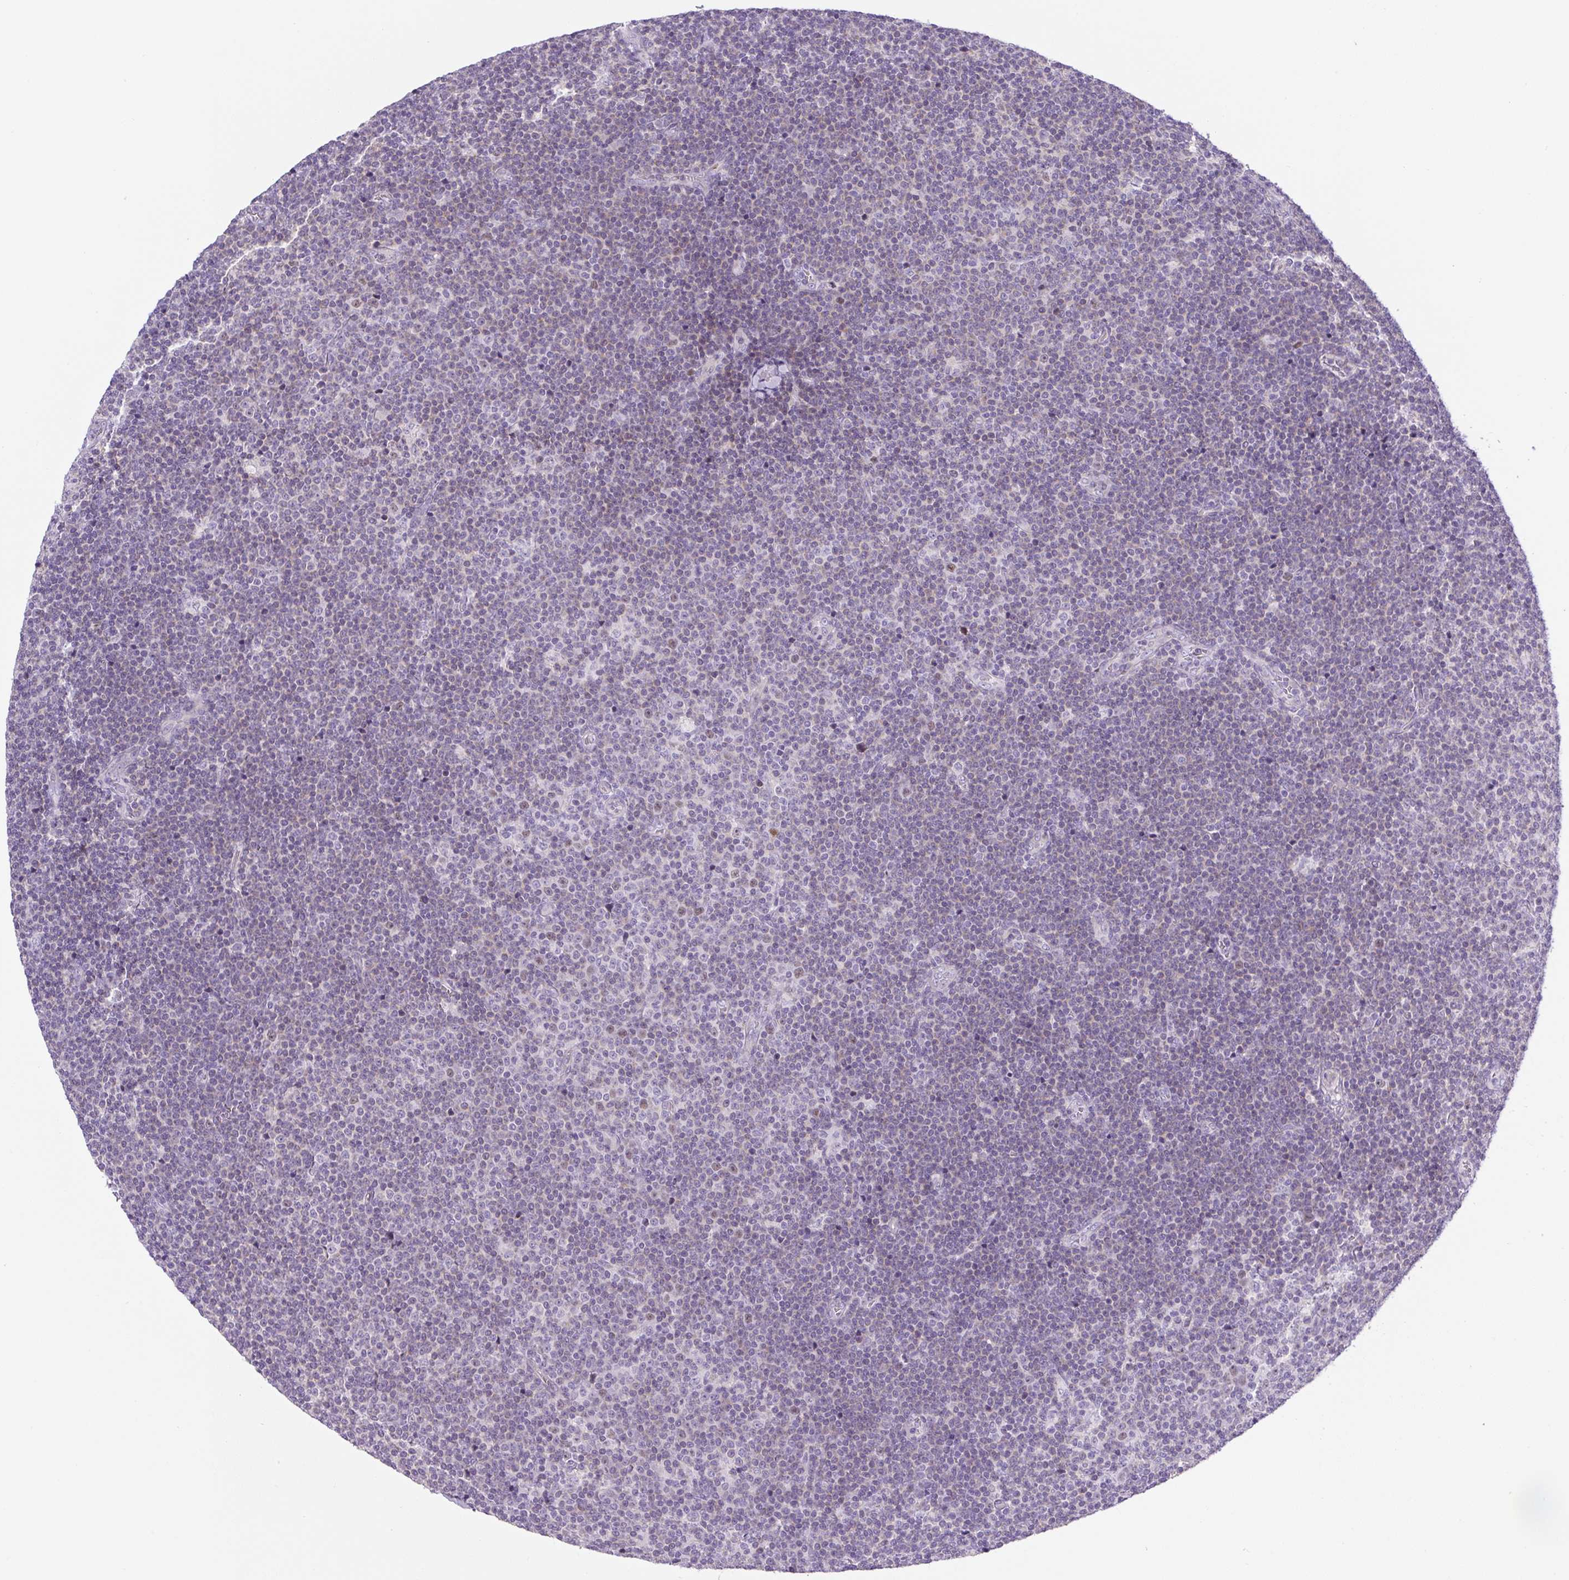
{"staining": {"intensity": "weak", "quantity": "<25%", "location": "nuclear"}, "tissue": "lymphoma", "cell_type": "Tumor cells", "image_type": "cancer", "snomed": [{"axis": "morphology", "description": "Malignant lymphoma, non-Hodgkin's type, Low grade"}, {"axis": "topography", "description": "Lymph node"}], "caption": "DAB immunohistochemical staining of human malignant lymphoma, non-Hodgkin's type (low-grade) reveals no significant expression in tumor cells.", "gene": "ADAMTS19", "patient": {"sex": "male", "age": 48}}